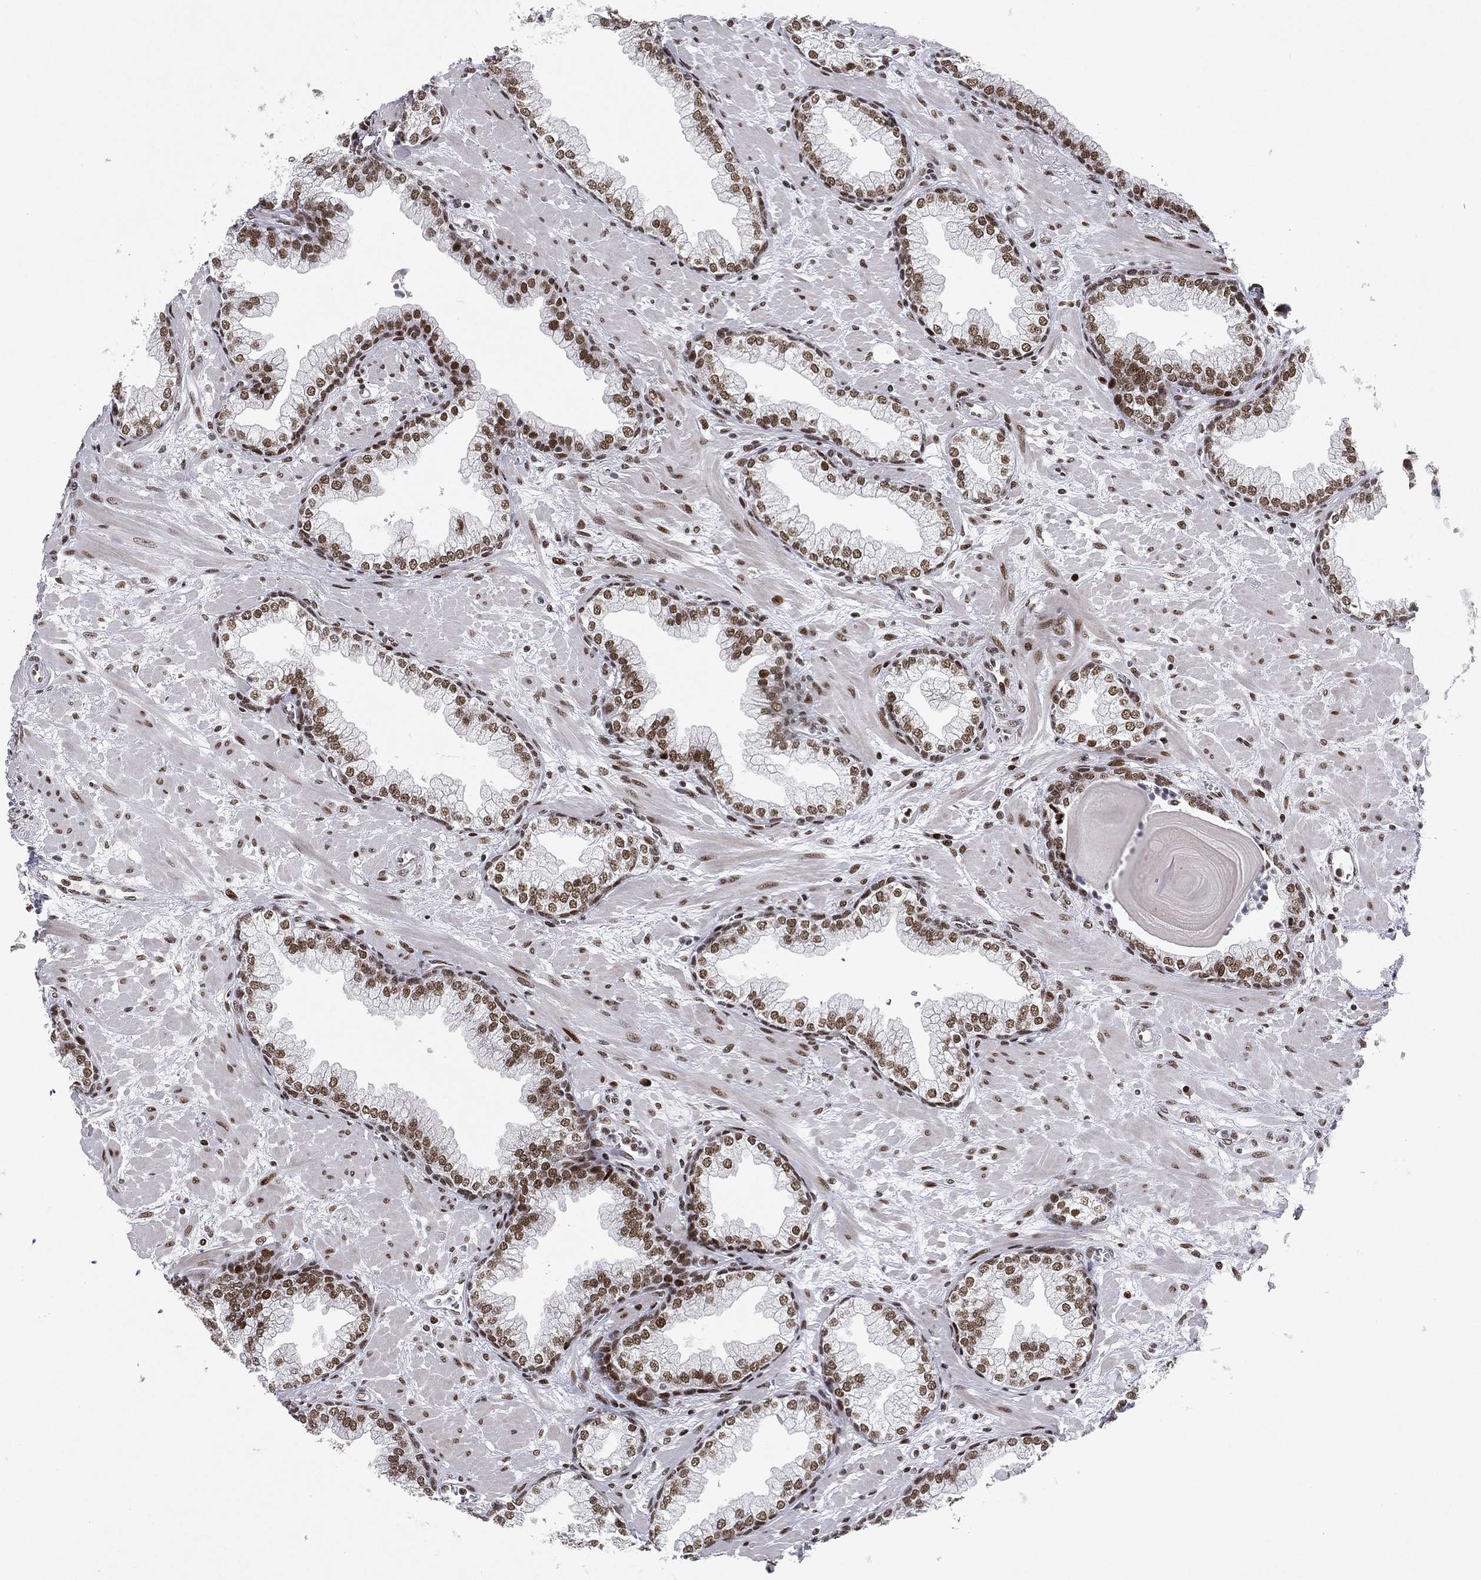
{"staining": {"intensity": "strong", "quantity": "25%-75%", "location": "nuclear"}, "tissue": "prostate", "cell_type": "Glandular cells", "image_type": "normal", "snomed": [{"axis": "morphology", "description": "Normal tissue, NOS"}, {"axis": "topography", "description": "Prostate"}], "caption": "About 25%-75% of glandular cells in unremarkable human prostate demonstrate strong nuclear protein staining as visualized by brown immunohistochemical staining.", "gene": "RTF1", "patient": {"sex": "male", "age": 63}}